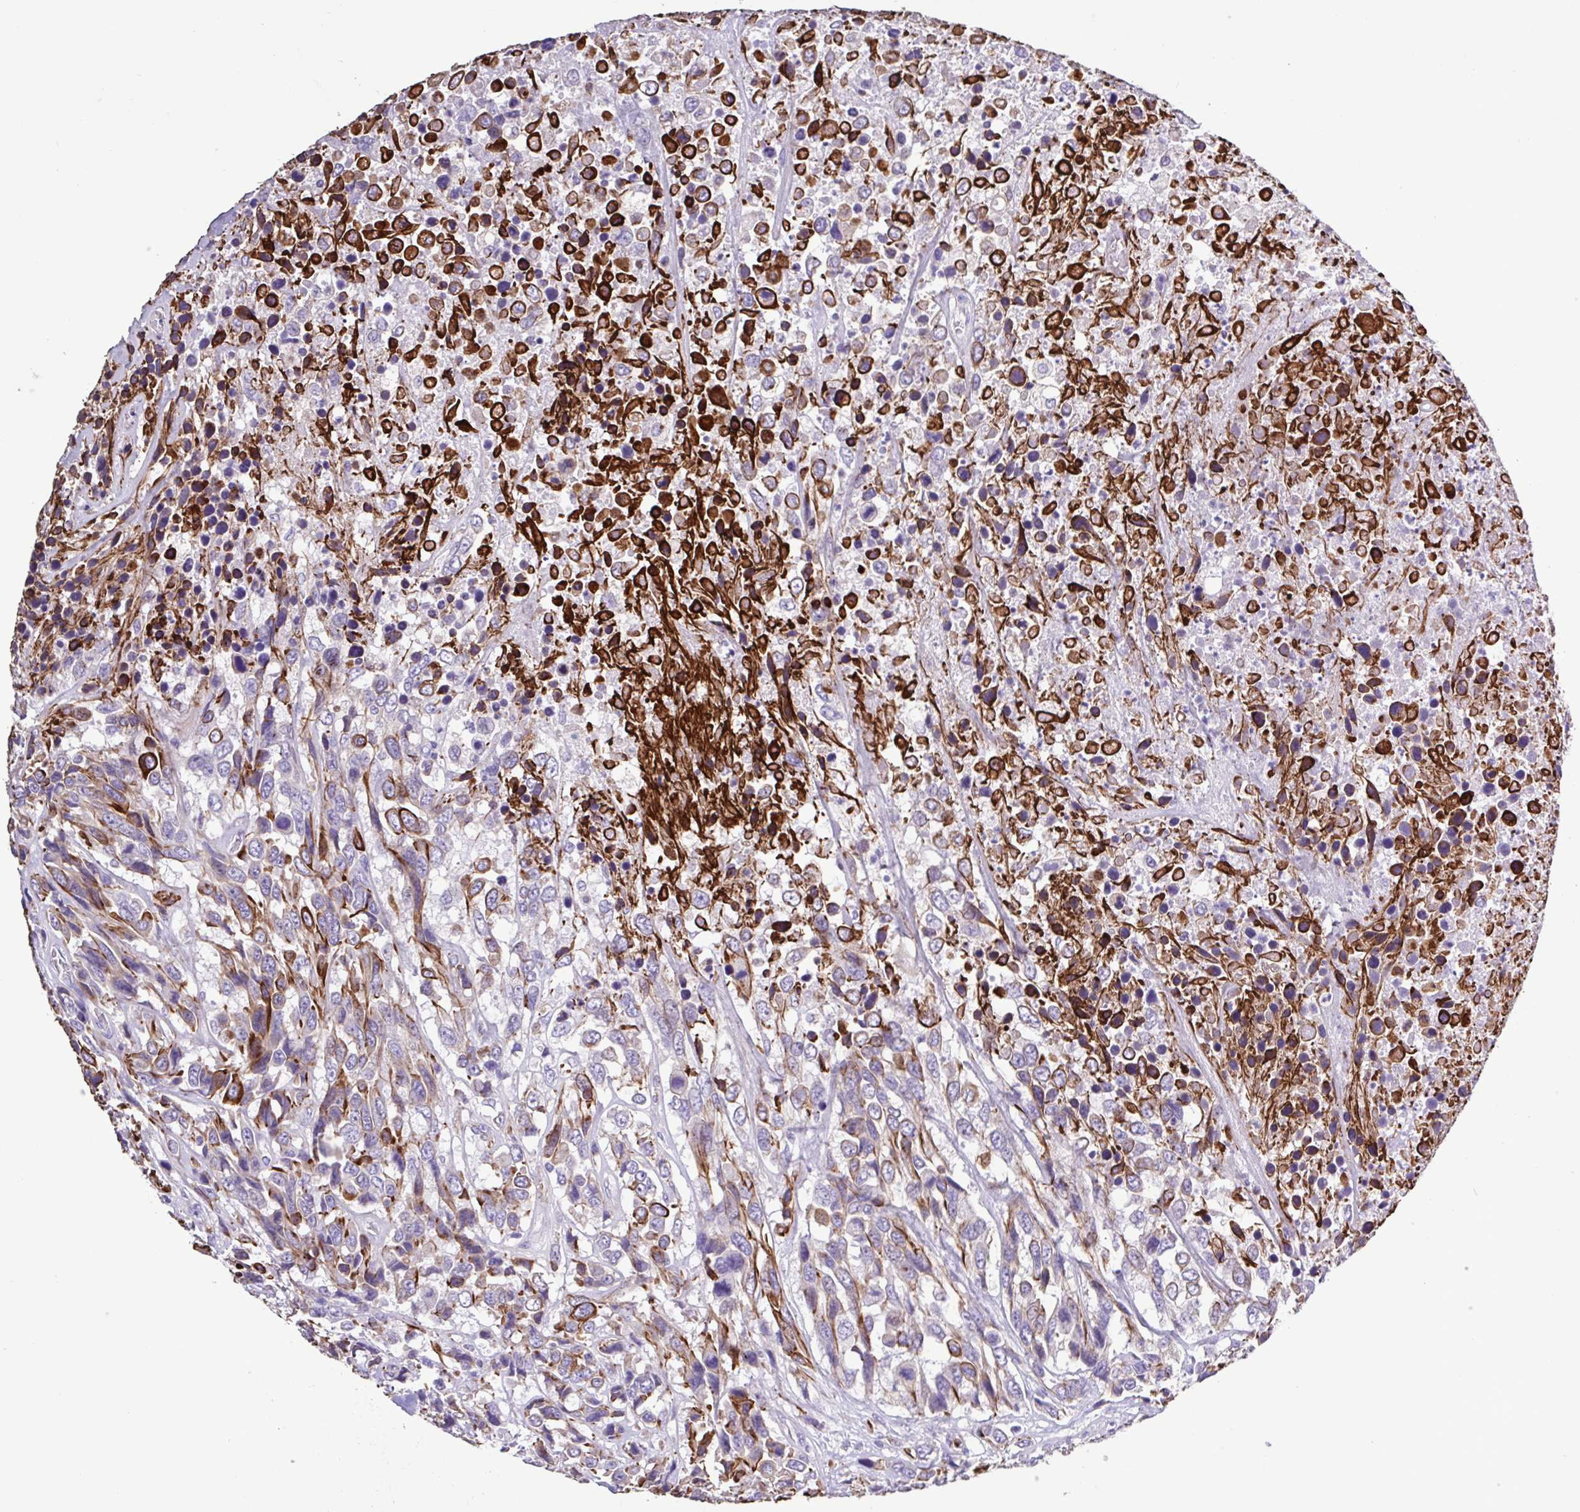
{"staining": {"intensity": "strong", "quantity": "25%-75%", "location": "cytoplasmic/membranous"}, "tissue": "urothelial cancer", "cell_type": "Tumor cells", "image_type": "cancer", "snomed": [{"axis": "morphology", "description": "Urothelial carcinoma, High grade"}, {"axis": "topography", "description": "Urinary bladder"}], "caption": "Tumor cells exhibit high levels of strong cytoplasmic/membranous positivity in approximately 25%-75% of cells in human urothelial cancer. The staining was performed using DAB to visualize the protein expression in brown, while the nuclei were stained in blue with hematoxylin (Magnification: 20x).", "gene": "PLA2G4E", "patient": {"sex": "female", "age": 70}}